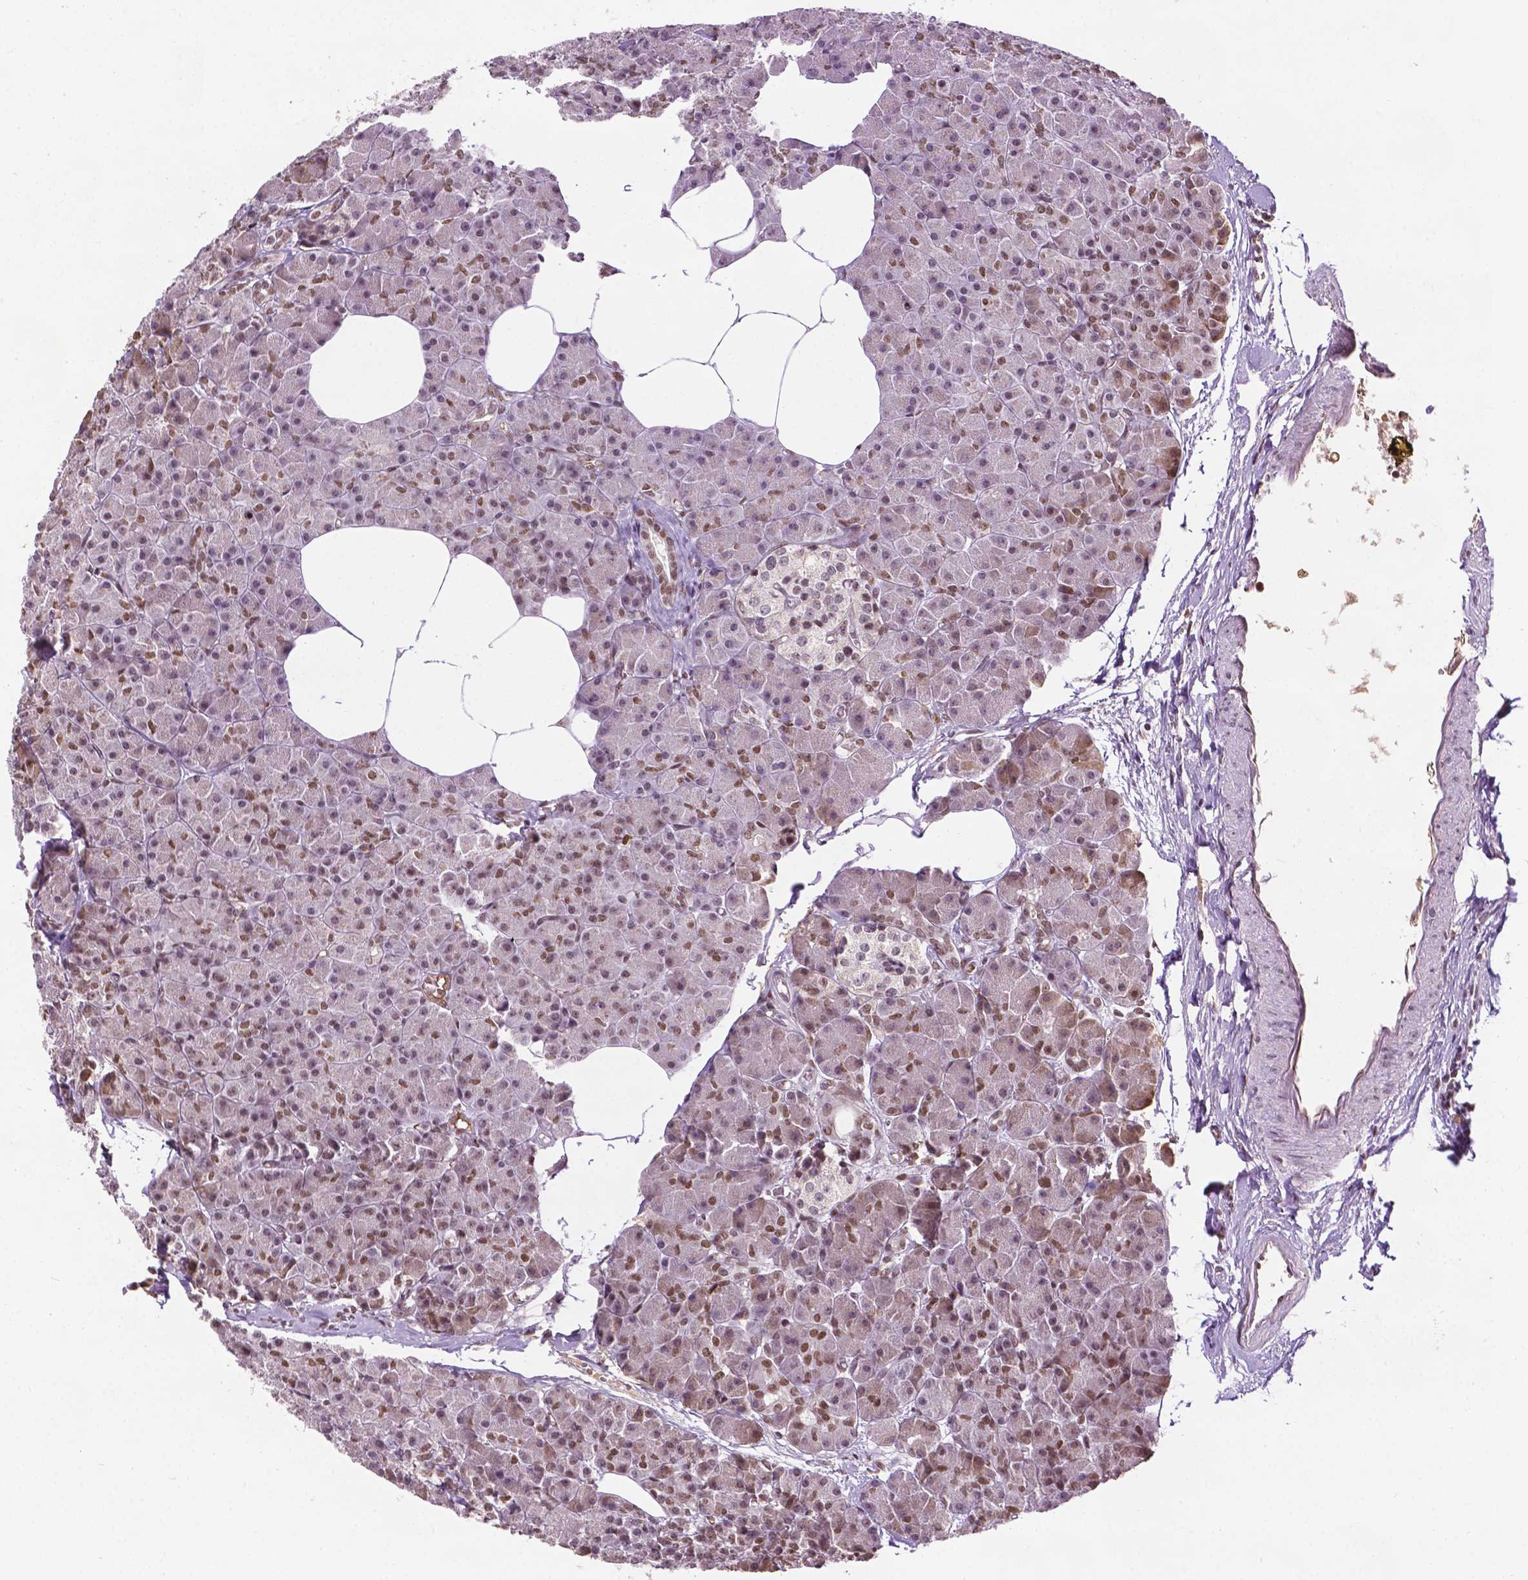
{"staining": {"intensity": "moderate", "quantity": "<25%", "location": "nuclear"}, "tissue": "pancreas", "cell_type": "Exocrine glandular cells", "image_type": "normal", "snomed": [{"axis": "morphology", "description": "Normal tissue, NOS"}, {"axis": "topography", "description": "Pancreas"}], "caption": "IHC staining of benign pancreas, which shows low levels of moderate nuclear positivity in about <25% of exocrine glandular cells indicating moderate nuclear protein staining. The staining was performed using DAB (3,3'-diaminobenzidine) (brown) for protein detection and nuclei were counterstained in hematoxylin (blue).", "gene": "ZNF41", "patient": {"sex": "female", "age": 45}}